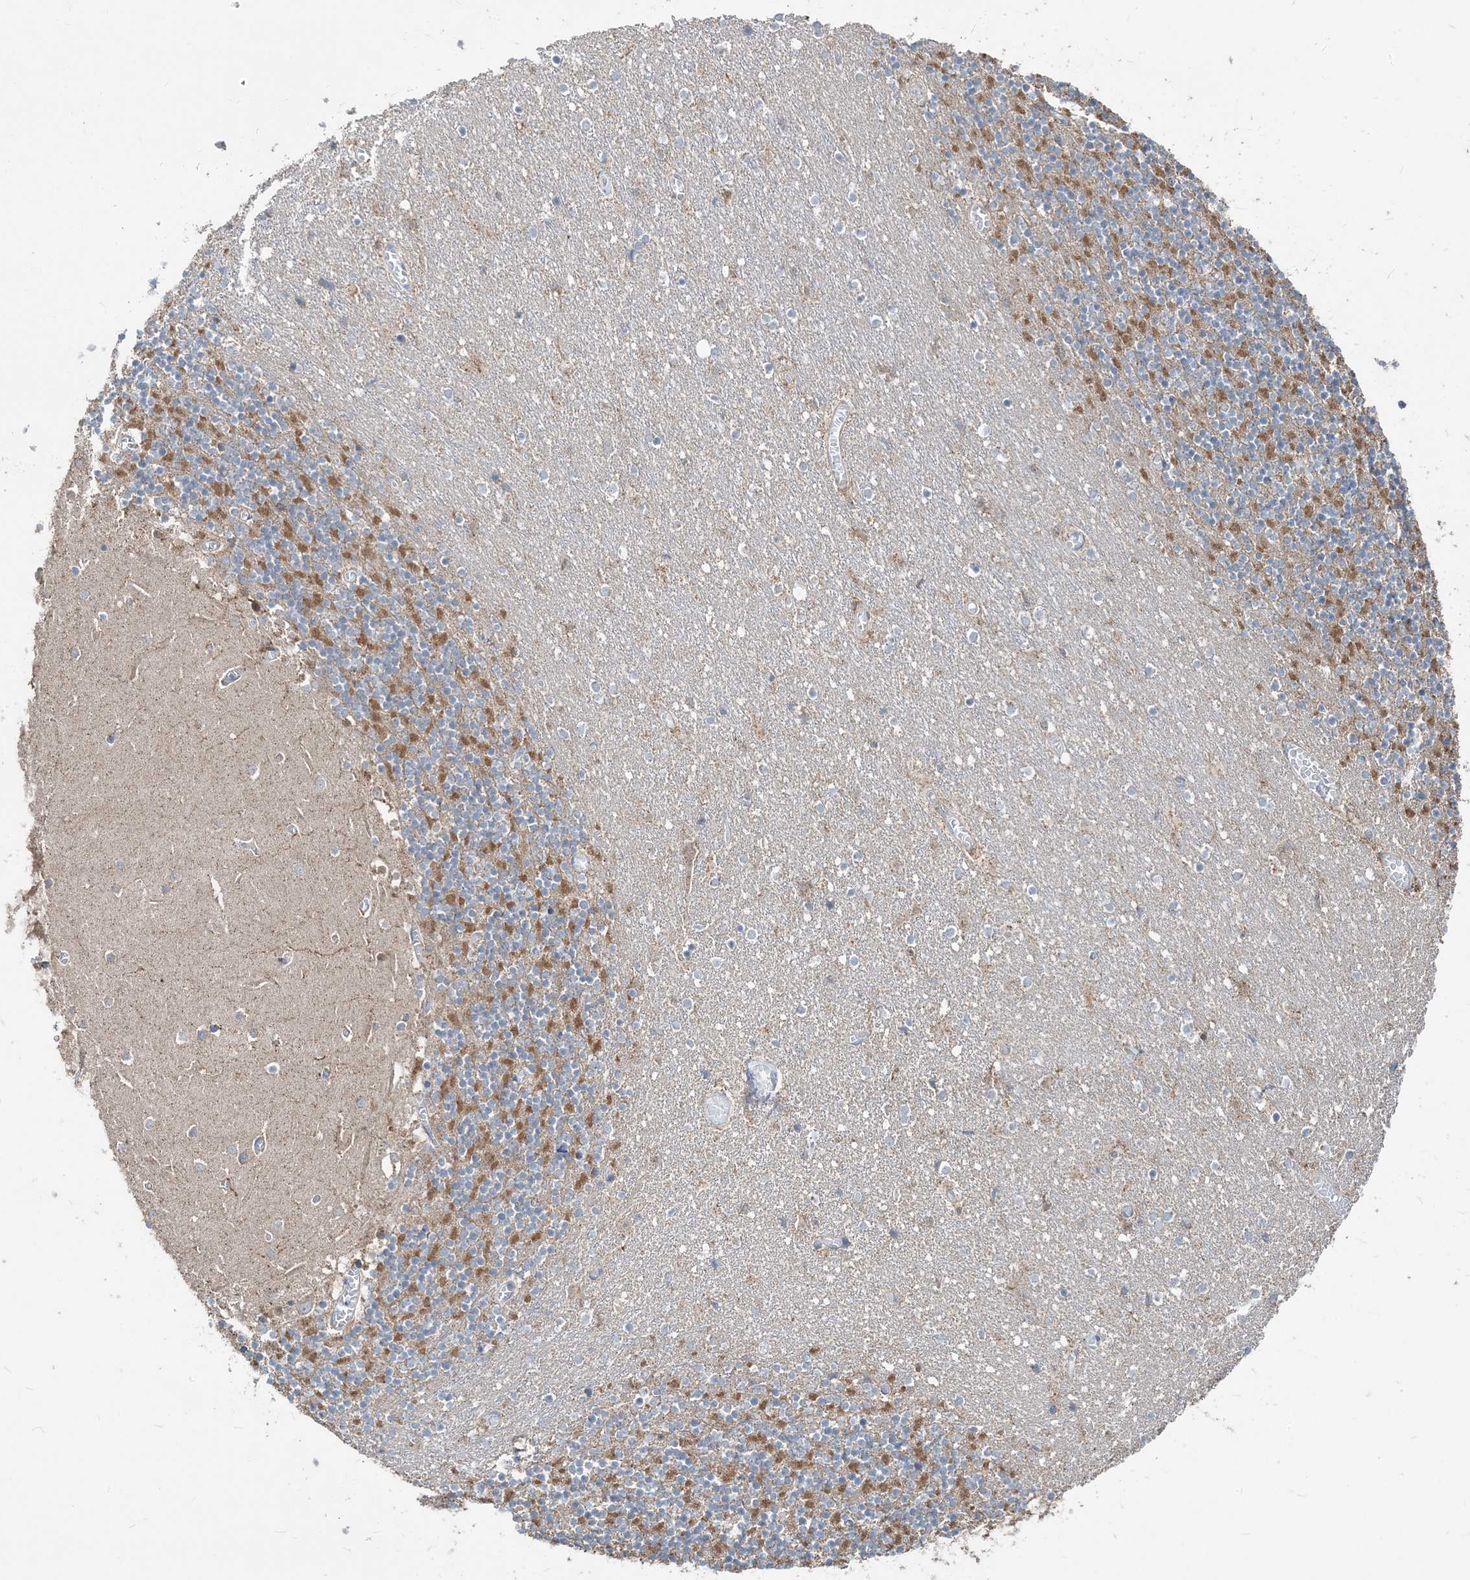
{"staining": {"intensity": "moderate", "quantity": "25%-75%", "location": "cytoplasmic/membranous"}, "tissue": "cerebellum", "cell_type": "Cells in granular layer", "image_type": "normal", "snomed": [{"axis": "morphology", "description": "Normal tissue, NOS"}, {"axis": "topography", "description": "Cerebellum"}], "caption": "Cells in granular layer demonstrate moderate cytoplasmic/membranous staining in about 25%-75% of cells in normal cerebellum.", "gene": "TMLHE", "patient": {"sex": "female", "age": 28}}